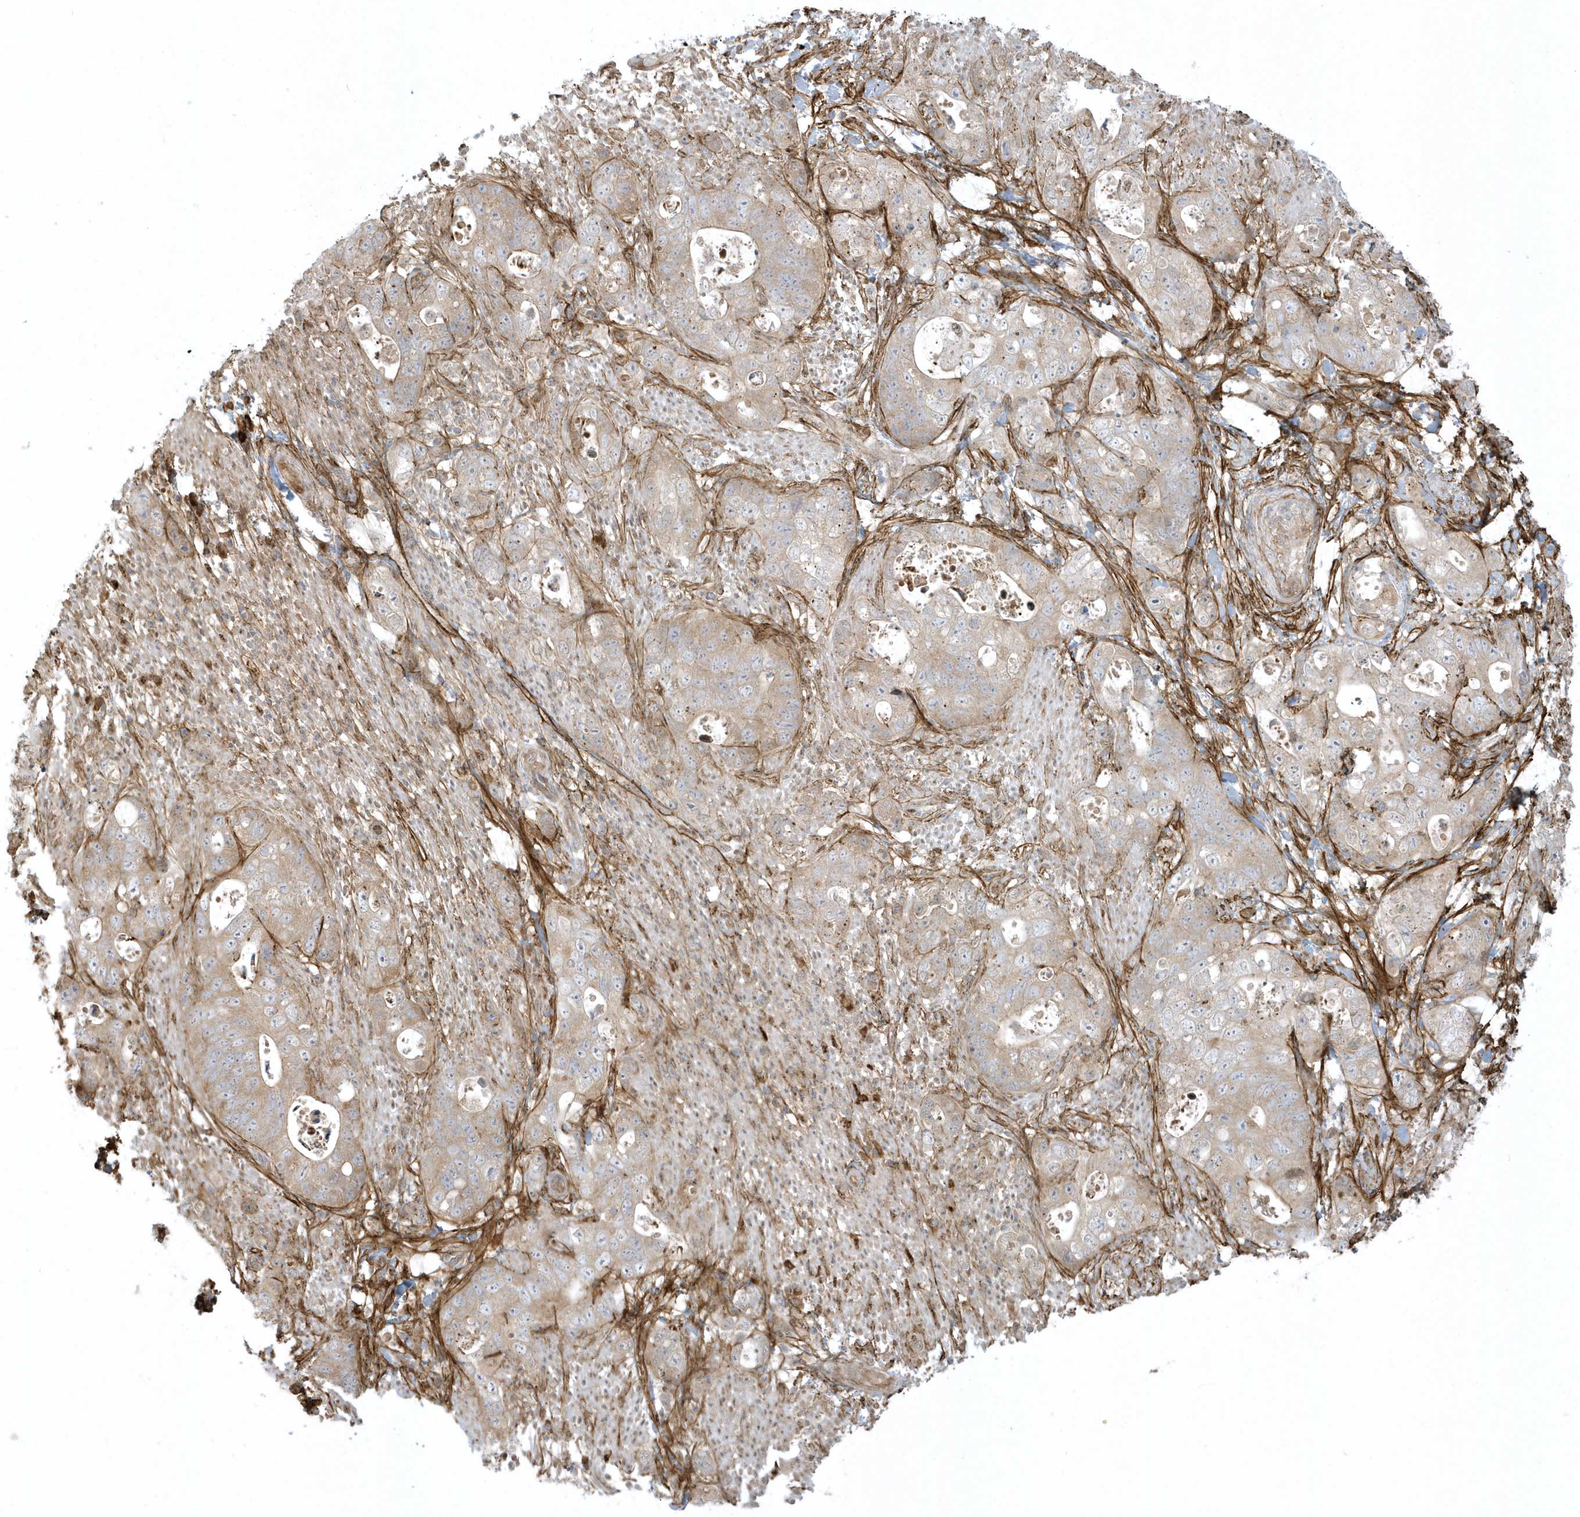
{"staining": {"intensity": "weak", "quantity": "25%-75%", "location": "cytoplasmic/membranous"}, "tissue": "stomach cancer", "cell_type": "Tumor cells", "image_type": "cancer", "snomed": [{"axis": "morphology", "description": "Adenocarcinoma, NOS"}, {"axis": "topography", "description": "Stomach"}], "caption": "A brown stain labels weak cytoplasmic/membranous expression of a protein in human stomach adenocarcinoma tumor cells.", "gene": "MASP2", "patient": {"sex": "female", "age": 89}}